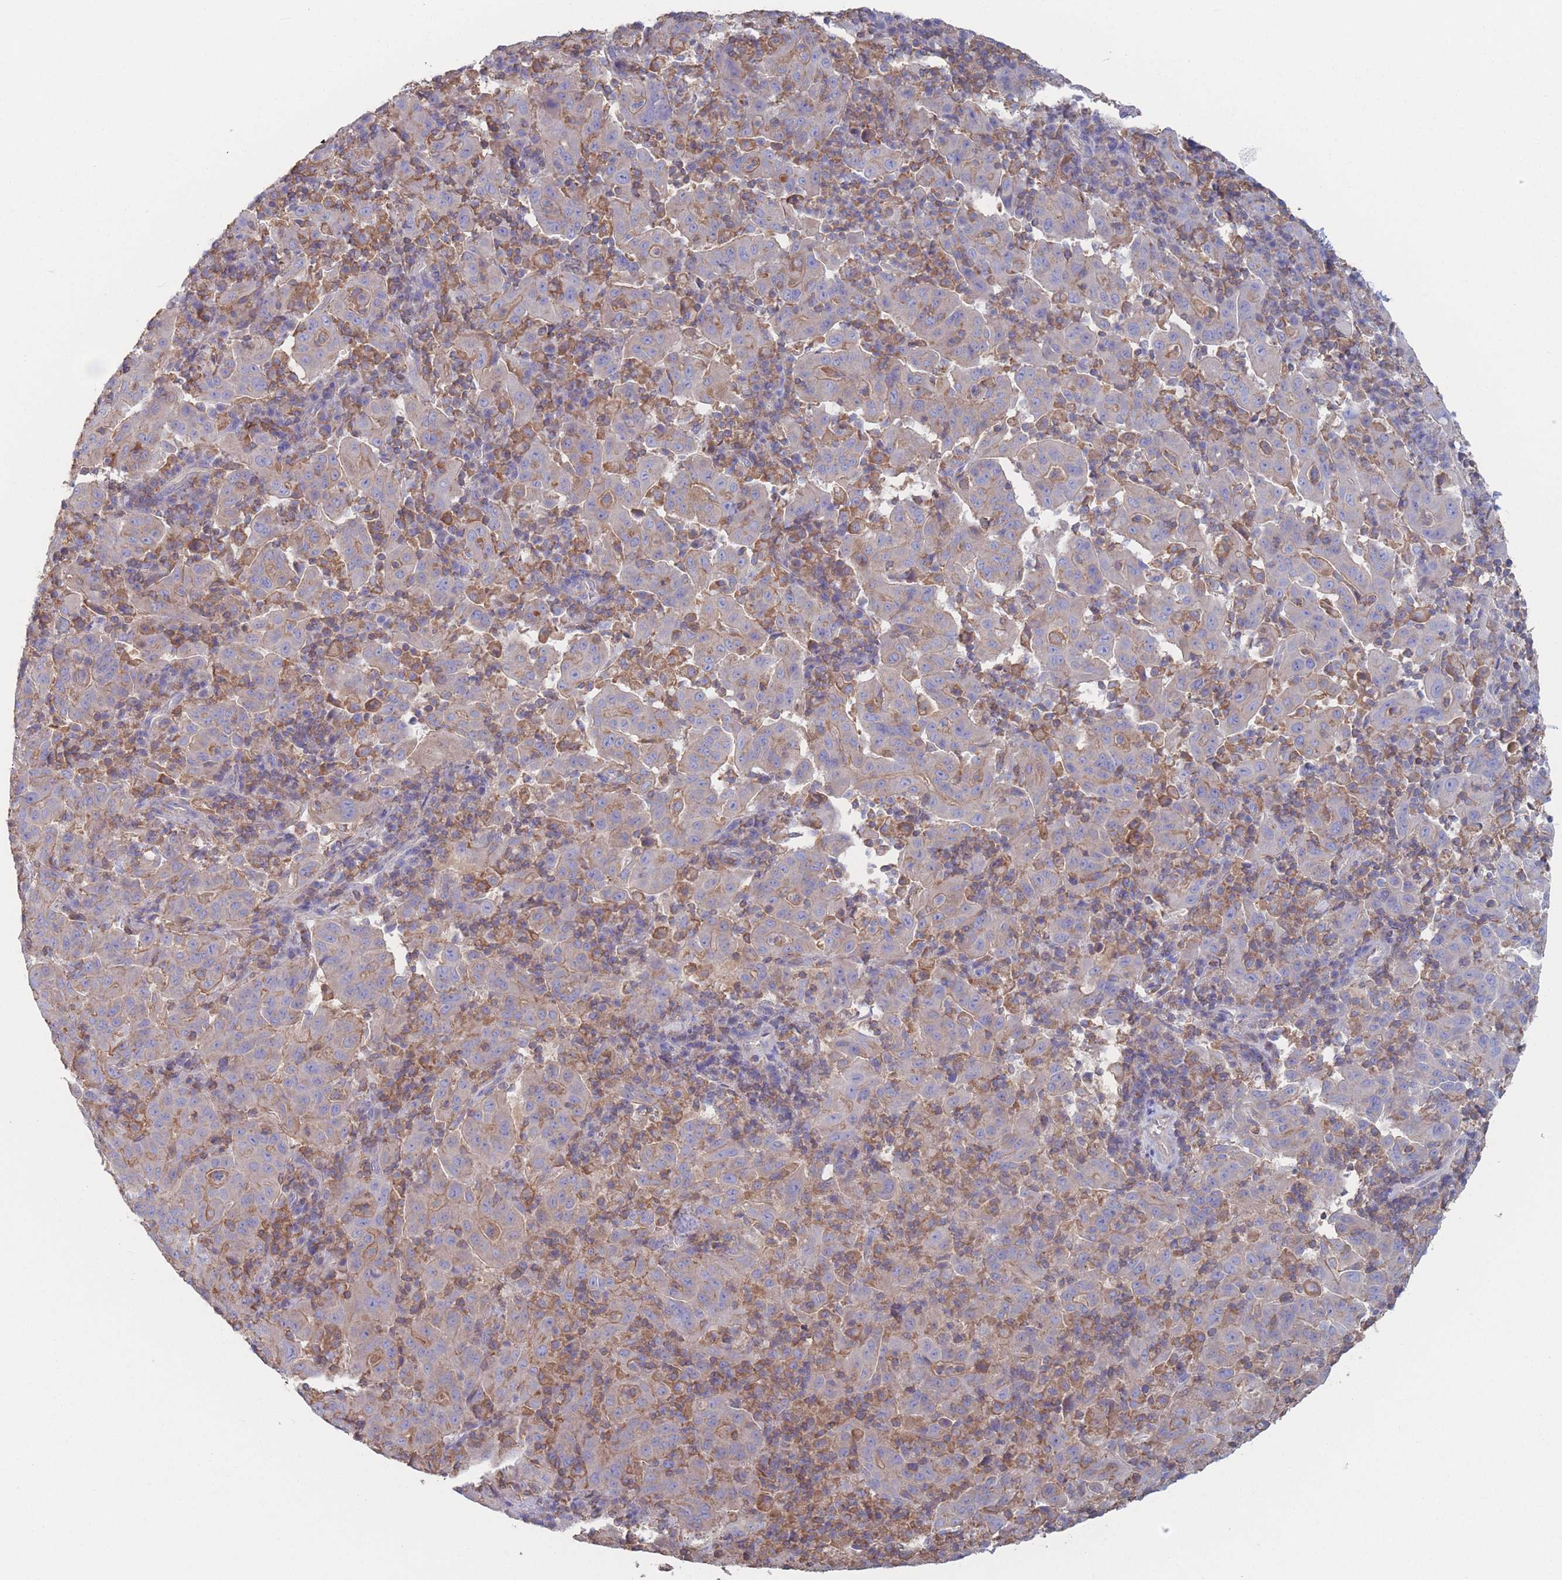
{"staining": {"intensity": "moderate", "quantity": "<25%", "location": "cytoplasmic/membranous"}, "tissue": "pancreatic cancer", "cell_type": "Tumor cells", "image_type": "cancer", "snomed": [{"axis": "morphology", "description": "Adenocarcinoma, NOS"}, {"axis": "topography", "description": "Pancreas"}], "caption": "Immunohistochemical staining of pancreatic cancer shows moderate cytoplasmic/membranous protein positivity in approximately <25% of tumor cells.", "gene": "ADH1A", "patient": {"sex": "male", "age": 63}}